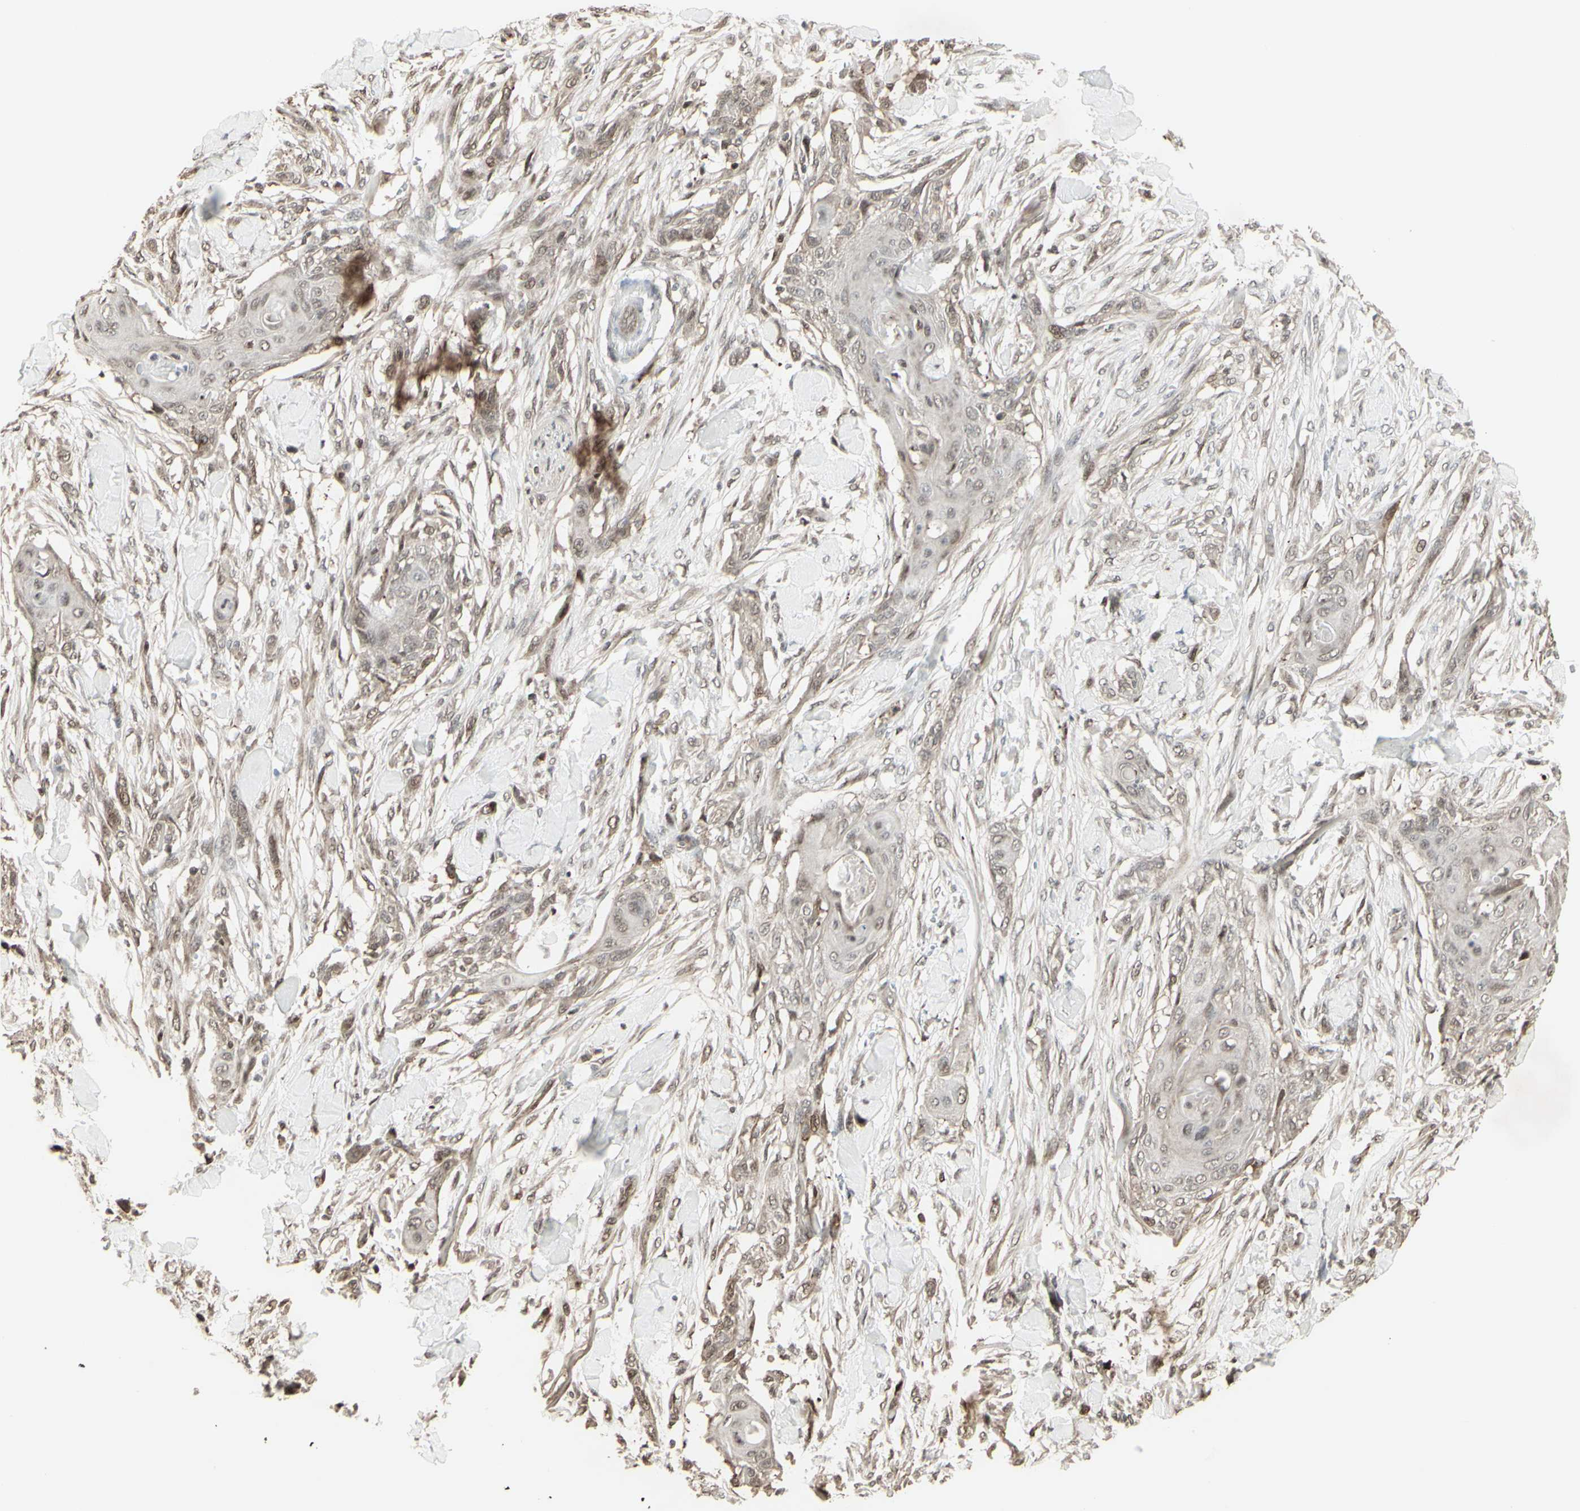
{"staining": {"intensity": "weak", "quantity": "<25%", "location": "nuclear"}, "tissue": "skin cancer", "cell_type": "Tumor cells", "image_type": "cancer", "snomed": [{"axis": "morphology", "description": "Squamous cell carcinoma, NOS"}, {"axis": "topography", "description": "Skin"}], "caption": "This is a micrograph of immunohistochemistry staining of skin cancer, which shows no positivity in tumor cells.", "gene": "CD33", "patient": {"sex": "female", "age": 59}}